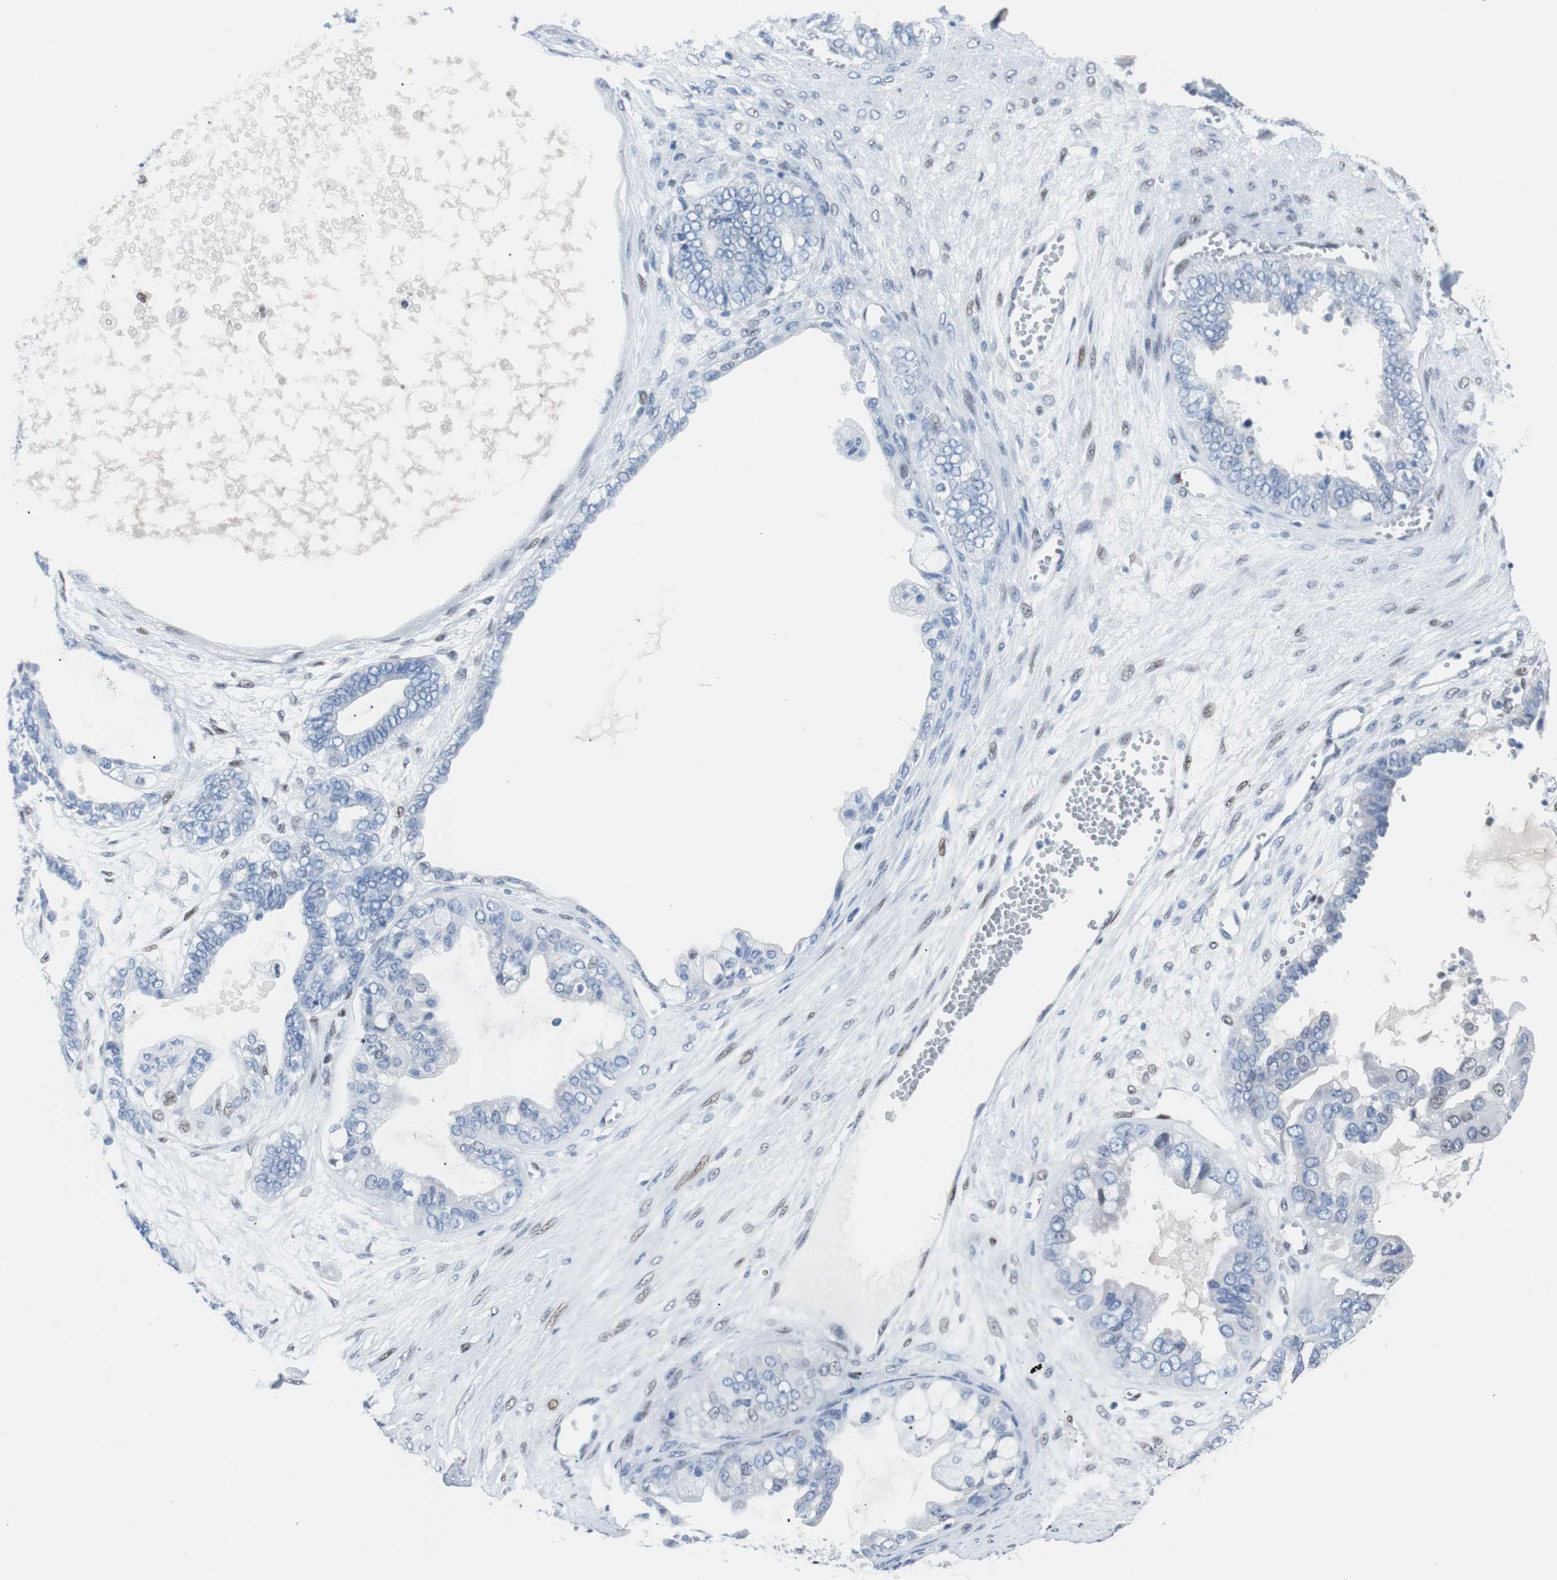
{"staining": {"intensity": "negative", "quantity": "none", "location": "none"}, "tissue": "ovarian cancer", "cell_type": "Tumor cells", "image_type": "cancer", "snomed": [{"axis": "morphology", "description": "Carcinoma, NOS"}, {"axis": "morphology", "description": "Carcinoma, endometroid"}, {"axis": "topography", "description": "Ovary"}], "caption": "This is a micrograph of immunohistochemistry (IHC) staining of ovarian carcinoma, which shows no expression in tumor cells.", "gene": "JUN", "patient": {"sex": "female", "age": 50}}